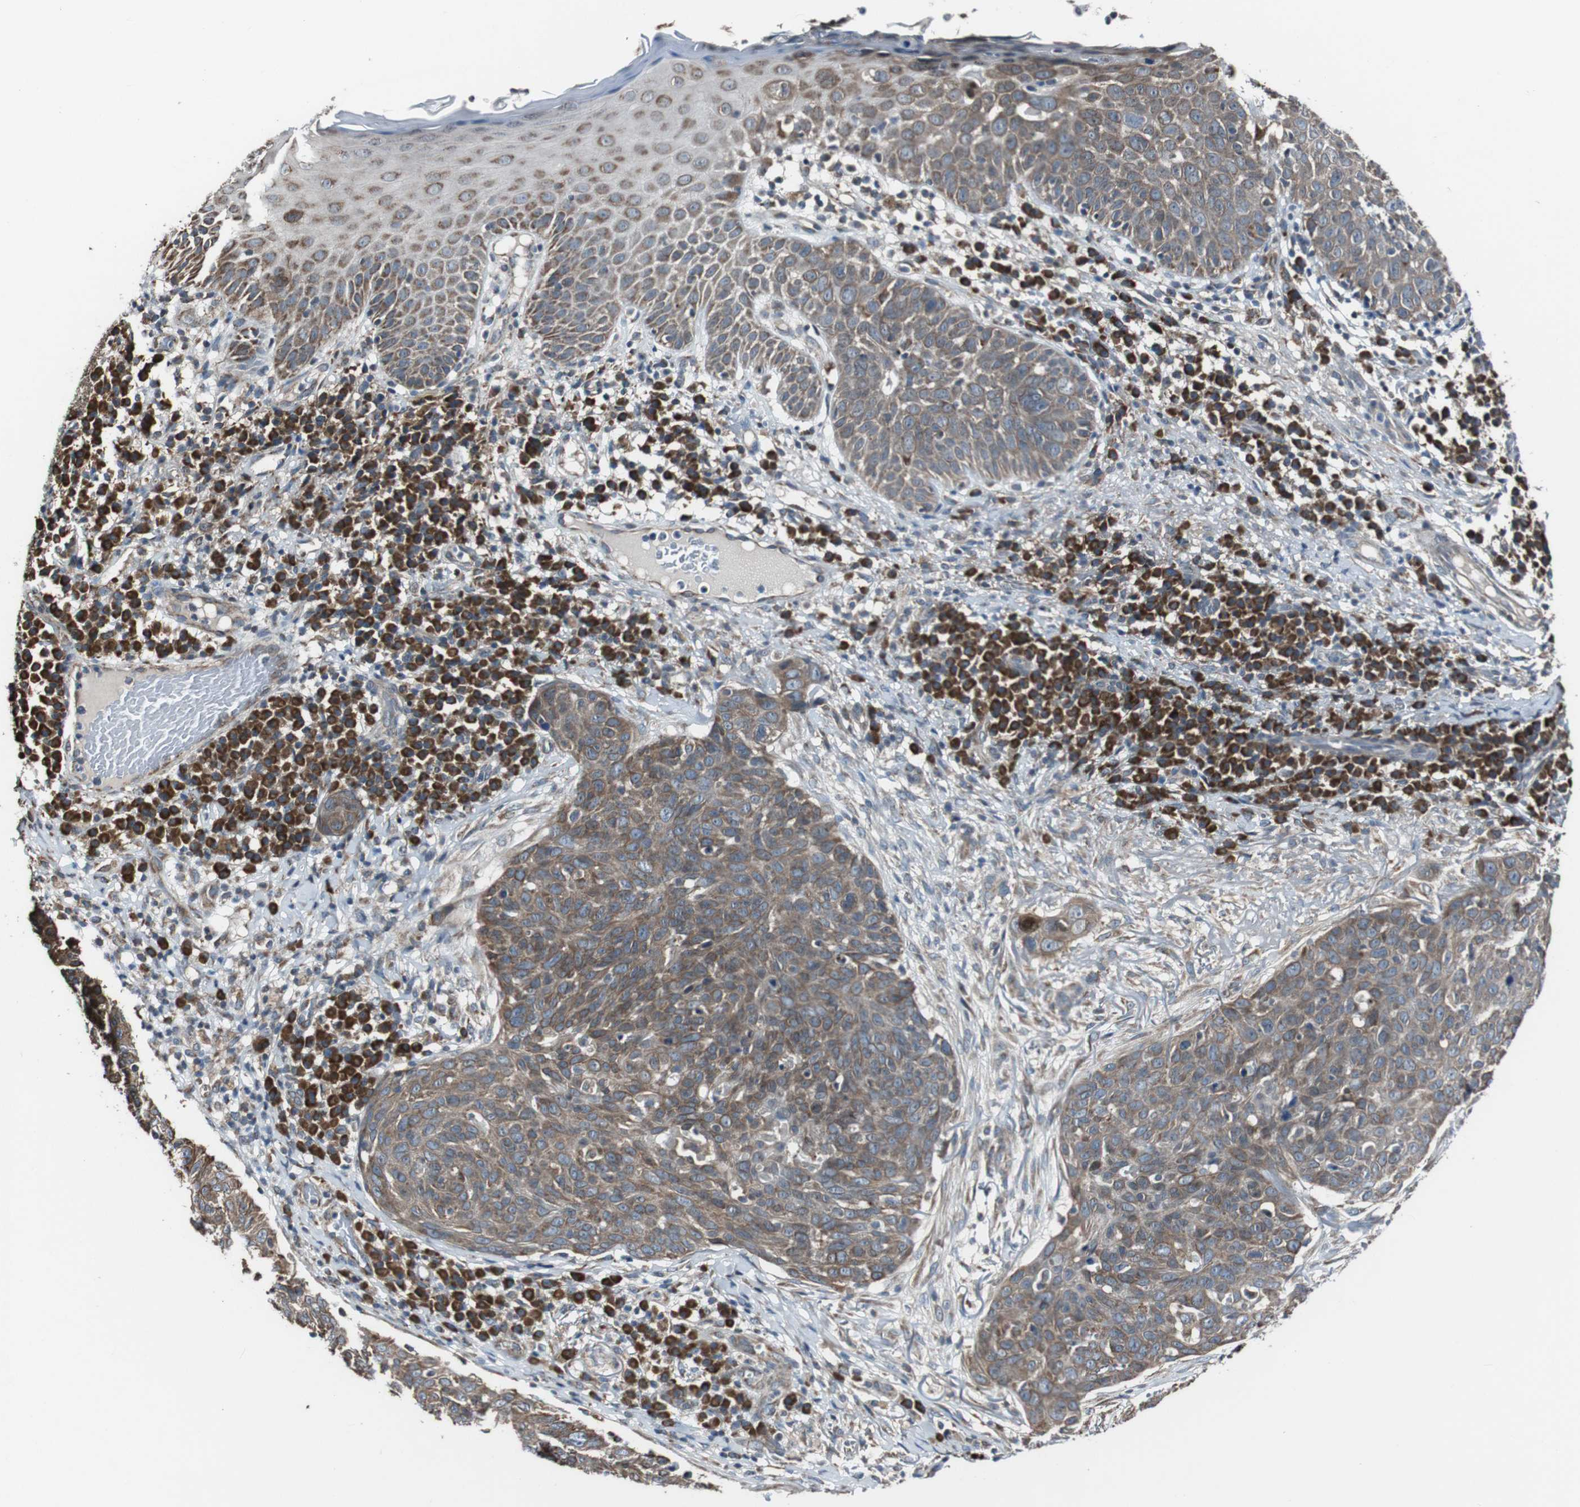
{"staining": {"intensity": "moderate", "quantity": "25%-75%", "location": "cytoplasmic/membranous"}, "tissue": "skin cancer", "cell_type": "Tumor cells", "image_type": "cancer", "snomed": [{"axis": "morphology", "description": "Squamous cell carcinoma in situ, NOS"}, {"axis": "morphology", "description": "Squamous cell carcinoma, NOS"}, {"axis": "topography", "description": "Skin"}], "caption": "This is an image of immunohistochemistry staining of skin squamous cell carcinoma, which shows moderate positivity in the cytoplasmic/membranous of tumor cells.", "gene": "CISD2", "patient": {"sex": "male", "age": 93}}